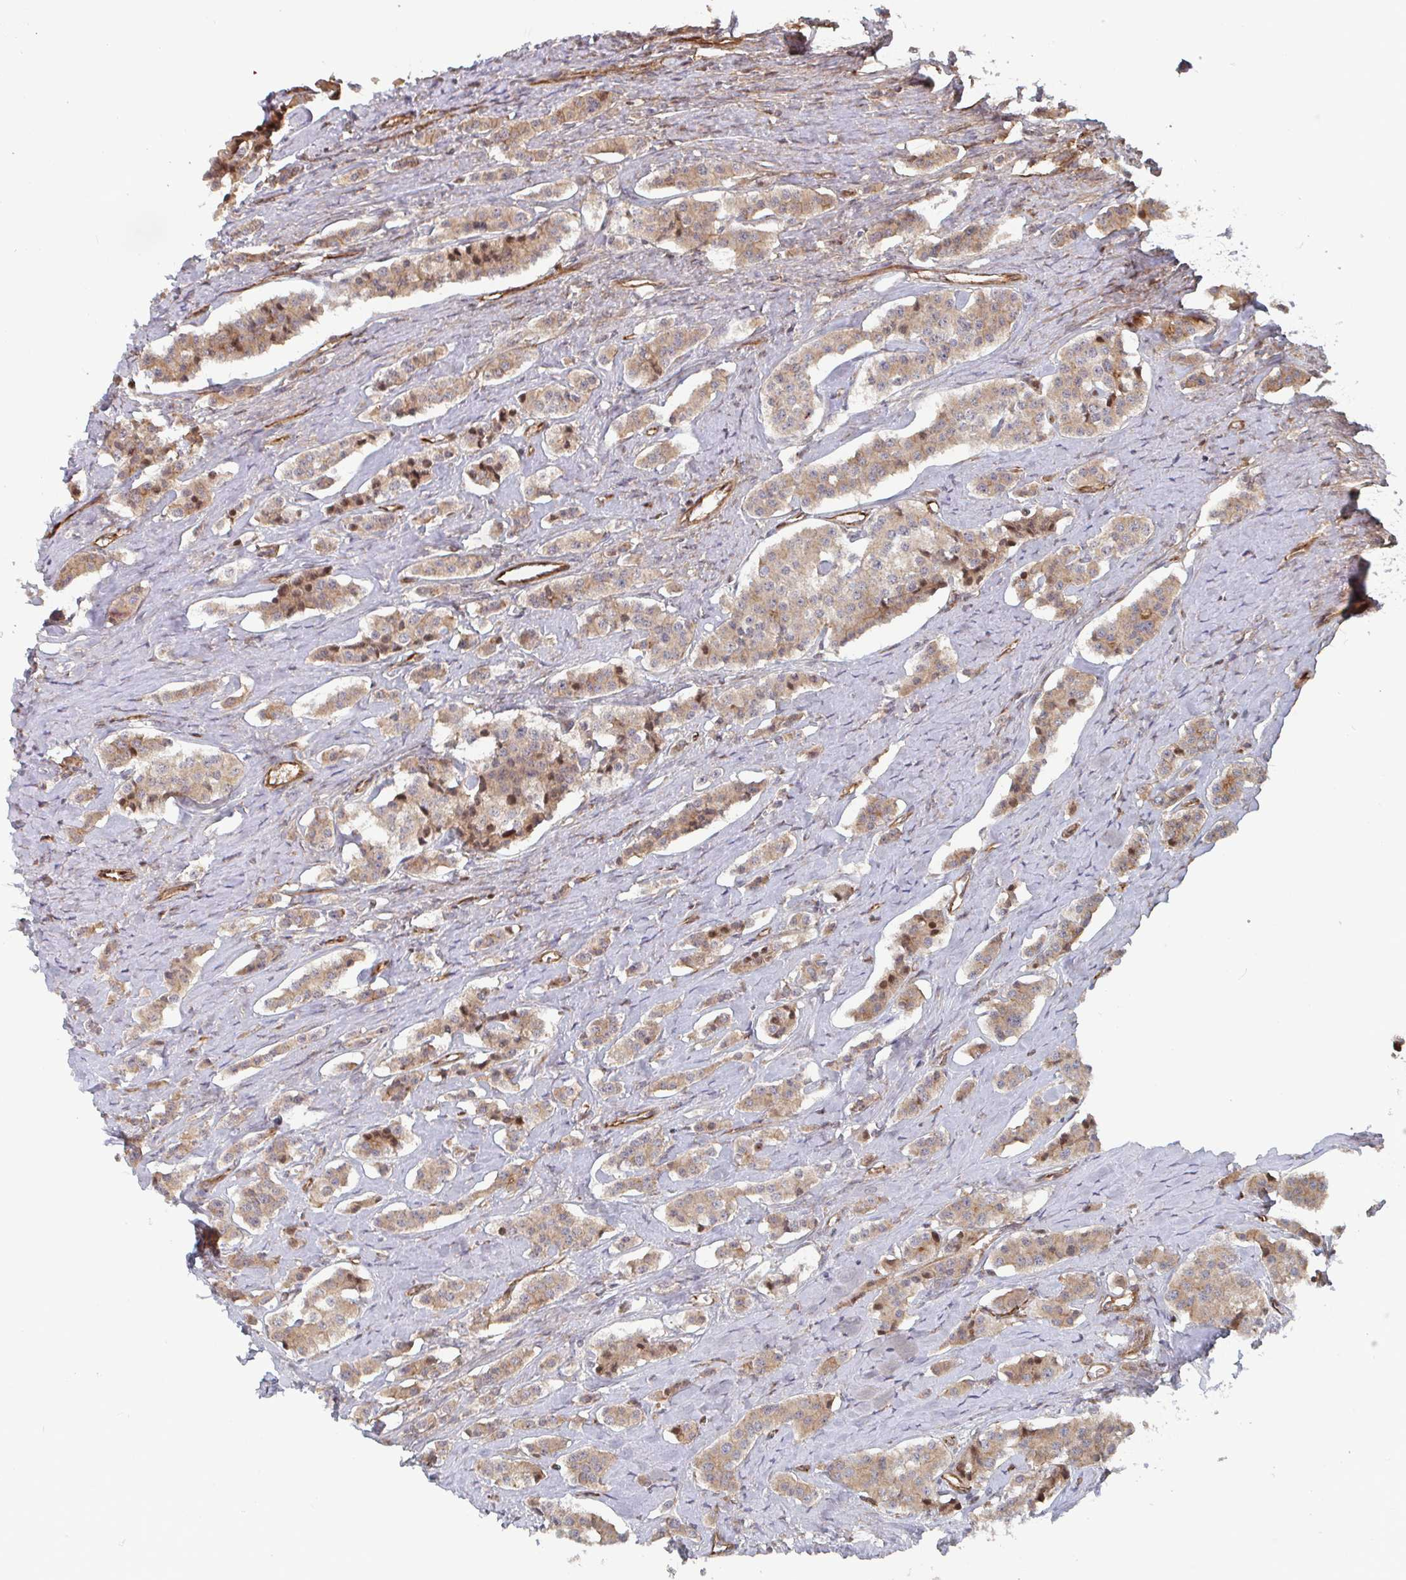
{"staining": {"intensity": "weak", "quantity": ">75%", "location": "cytoplasmic/membranous"}, "tissue": "carcinoid", "cell_type": "Tumor cells", "image_type": "cancer", "snomed": [{"axis": "morphology", "description": "Carcinoid, malignant, NOS"}, {"axis": "topography", "description": "Small intestine"}], "caption": "An IHC histopathology image of neoplastic tissue is shown. Protein staining in brown highlights weak cytoplasmic/membranous positivity in malignant carcinoid within tumor cells.", "gene": "DVL3", "patient": {"sex": "male", "age": 63}}